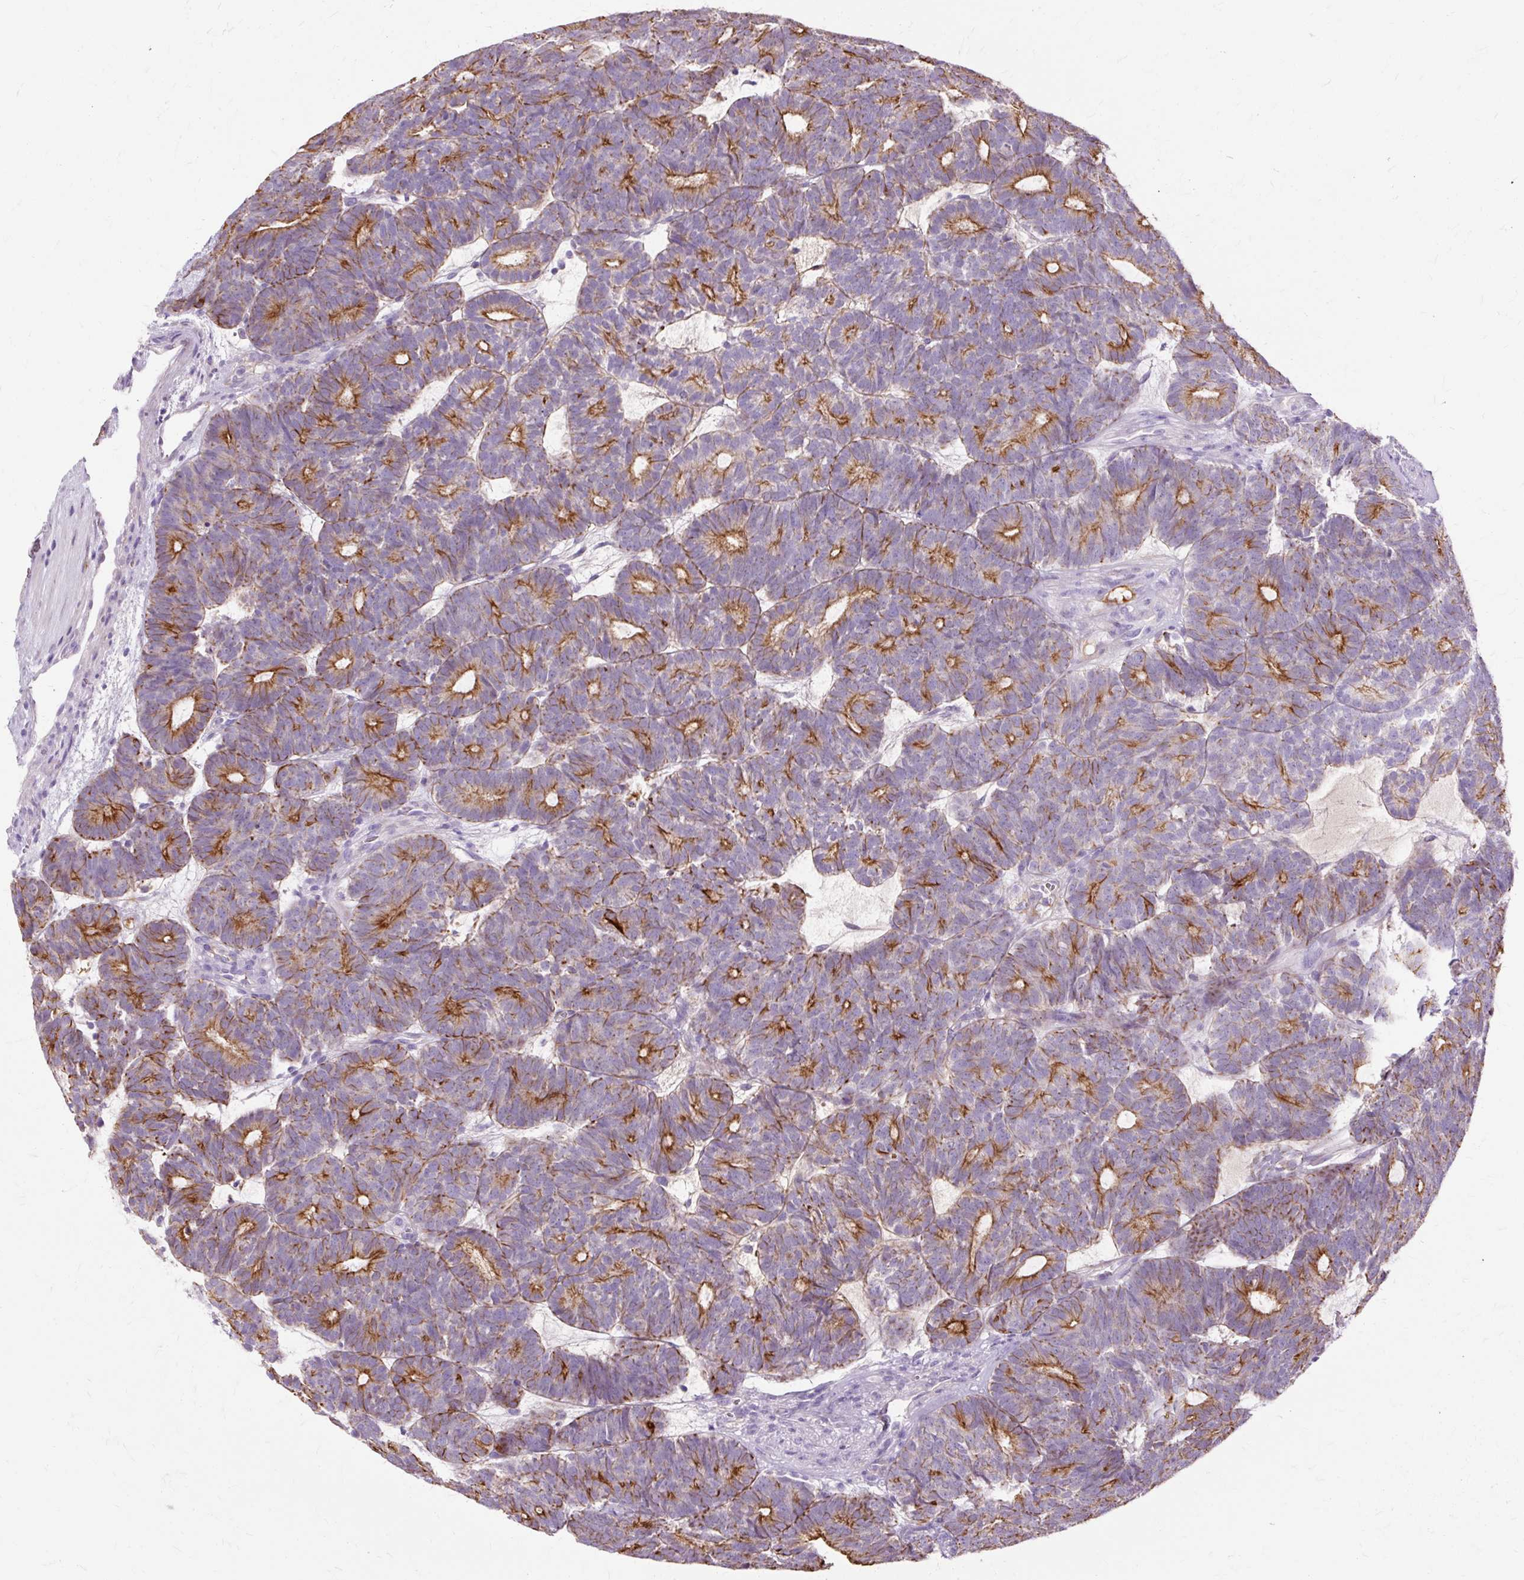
{"staining": {"intensity": "strong", "quantity": "25%-75%", "location": "cytoplasmic/membranous"}, "tissue": "head and neck cancer", "cell_type": "Tumor cells", "image_type": "cancer", "snomed": [{"axis": "morphology", "description": "Adenocarcinoma, NOS"}, {"axis": "topography", "description": "Head-Neck"}], "caption": "There is high levels of strong cytoplasmic/membranous staining in tumor cells of head and neck cancer (adenocarcinoma), as demonstrated by immunohistochemical staining (brown color).", "gene": "DCTN4", "patient": {"sex": "female", "age": 81}}